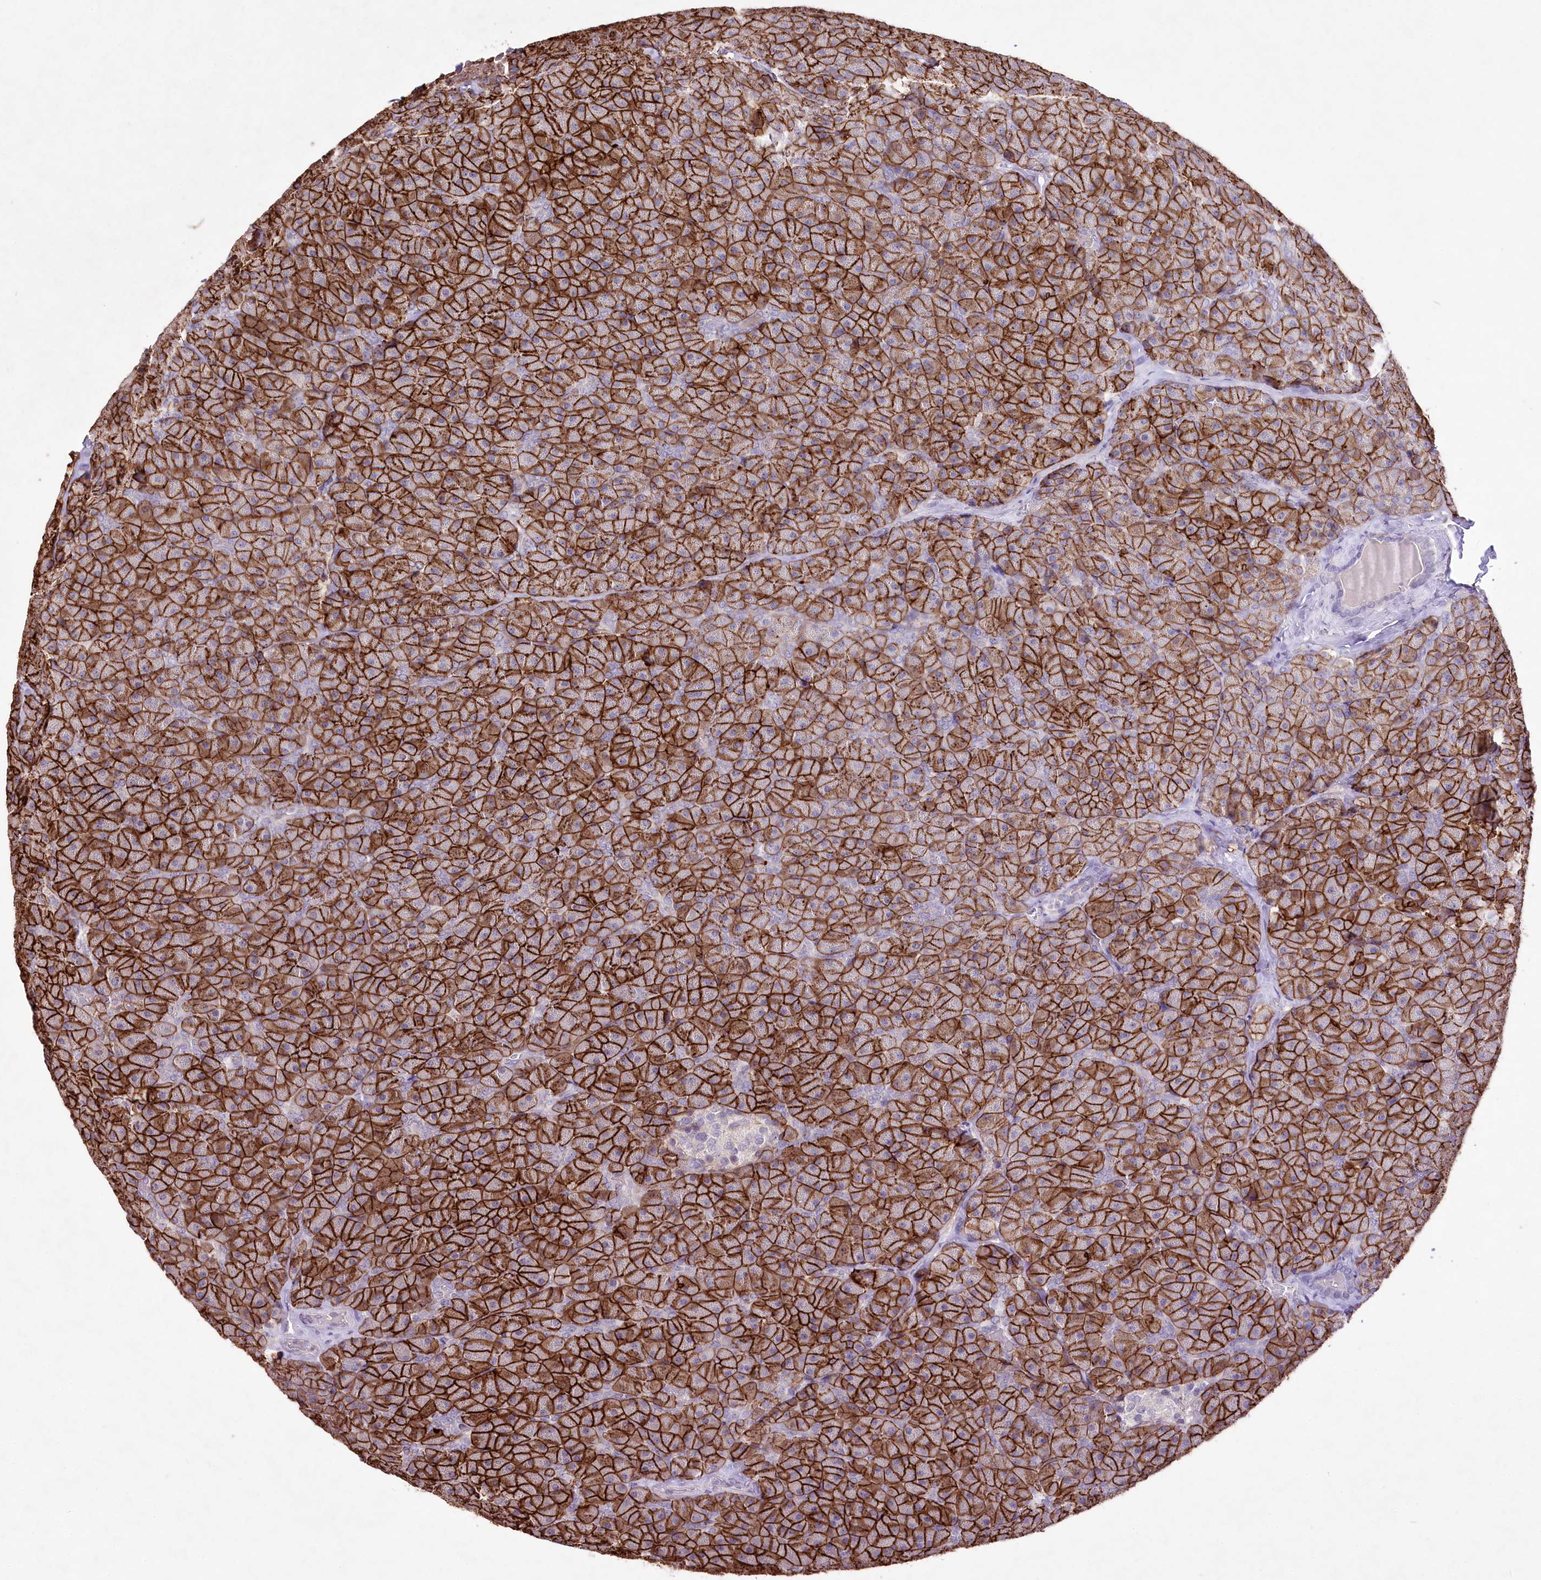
{"staining": {"intensity": "strong", "quantity": ">75%", "location": "cytoplasmic/membranous"}, "tissue": "pancreas", "cell_type": "Exocrine glandular cells", "image_type": "normal", "snomed": [{"axis": "morphology", "description": "Normal tissue, NOS"}, {"axis": "topography", "description": "Pancreas"}], "caption": "Strong cytoplasmic/membranous positivity is seen in about >75% of exocrine glandular cells in benign pancreas.", "gene": "ENPP1", "patient": {"sex": "male", "age": 36}}